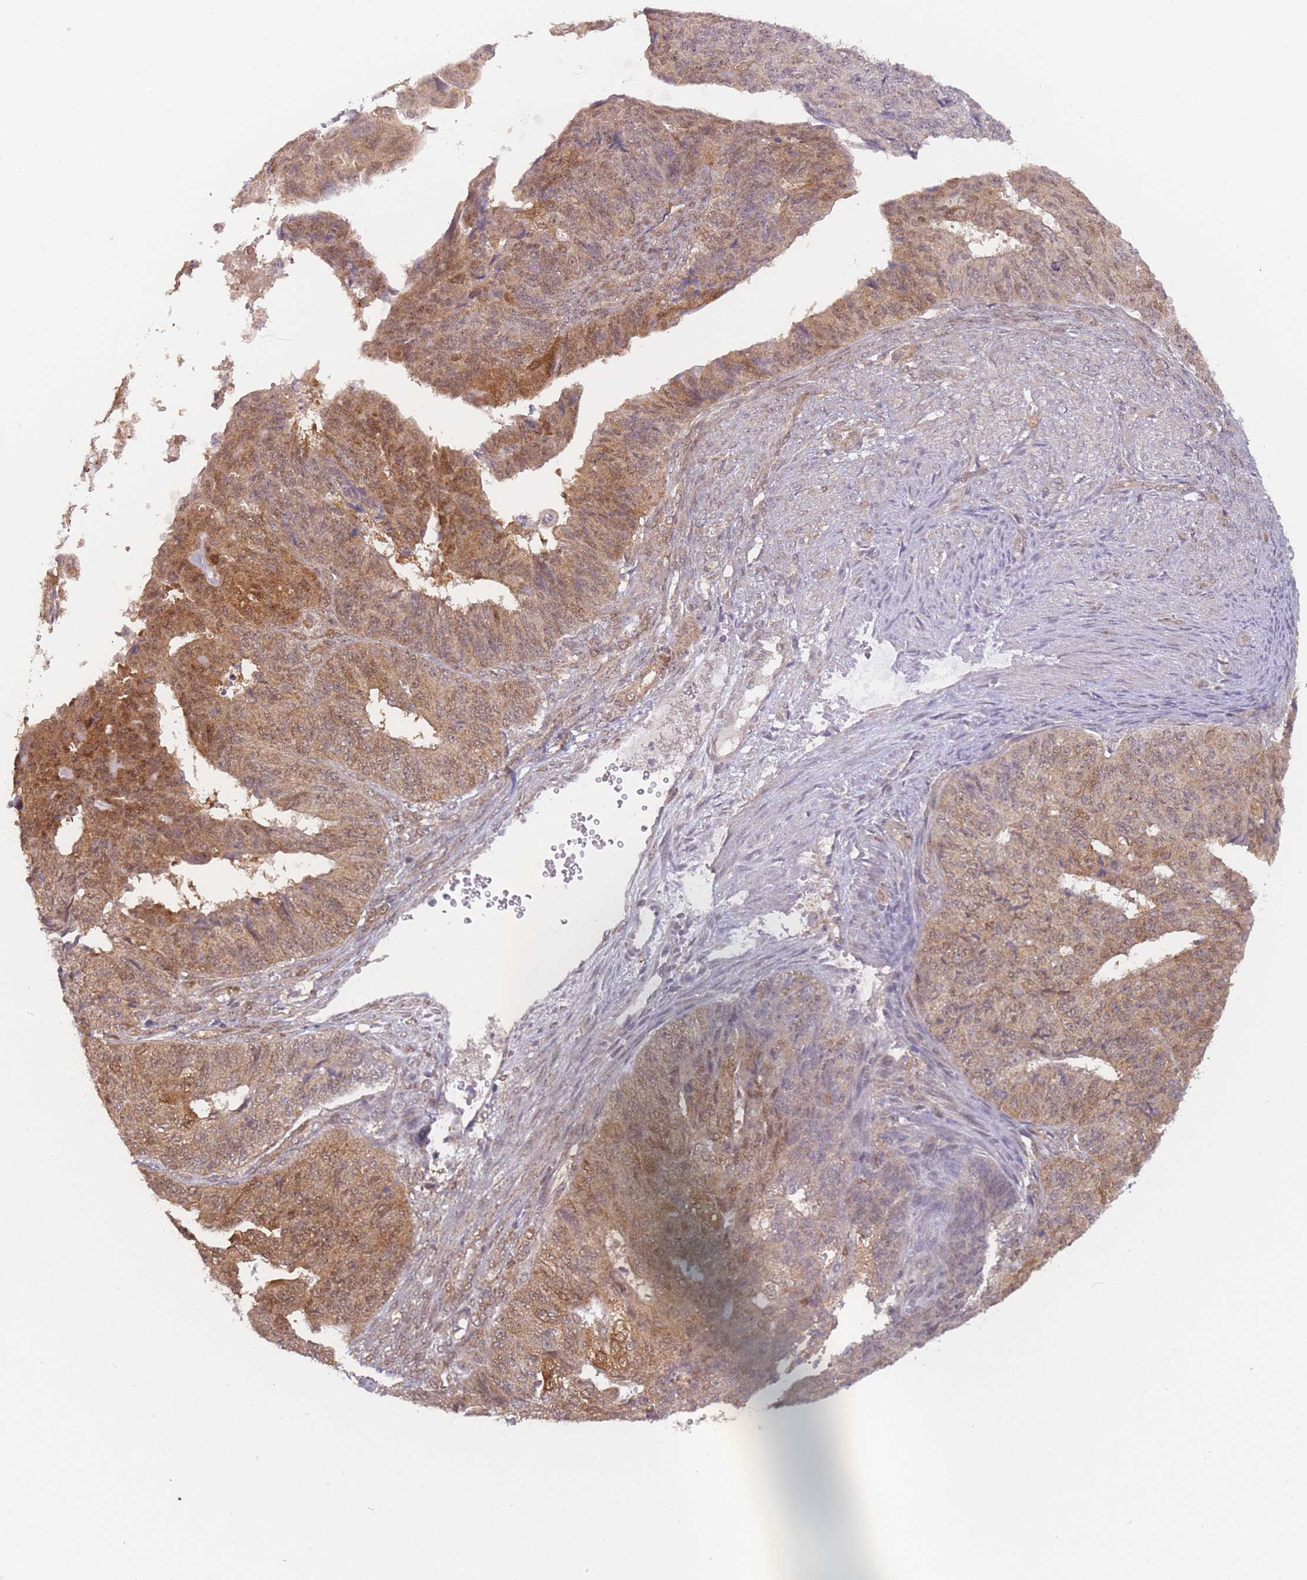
{"staining": {"intensity": "moderate", "quantity": "25%-75%", "location": "cytoplasmic/membranous"}, "tissue": "endometrial cancer", "cell_type": "Tumor cells", "image_type": "cancer", "snomed": [{"axis": "morphology", "description": "Adenocarcinoma, NOS"}, {"axis": "topography", "description": "Endometrium"}], "caption": "Brown immunohistochemical staining in human adenocarcinoma (endometrial) exhibits moderate cytoplasmic/membranous expression in approximately 25%-75% of tumor cells.", "gene": "MRI1", "patient": {"sex": "female", "age": 32}}